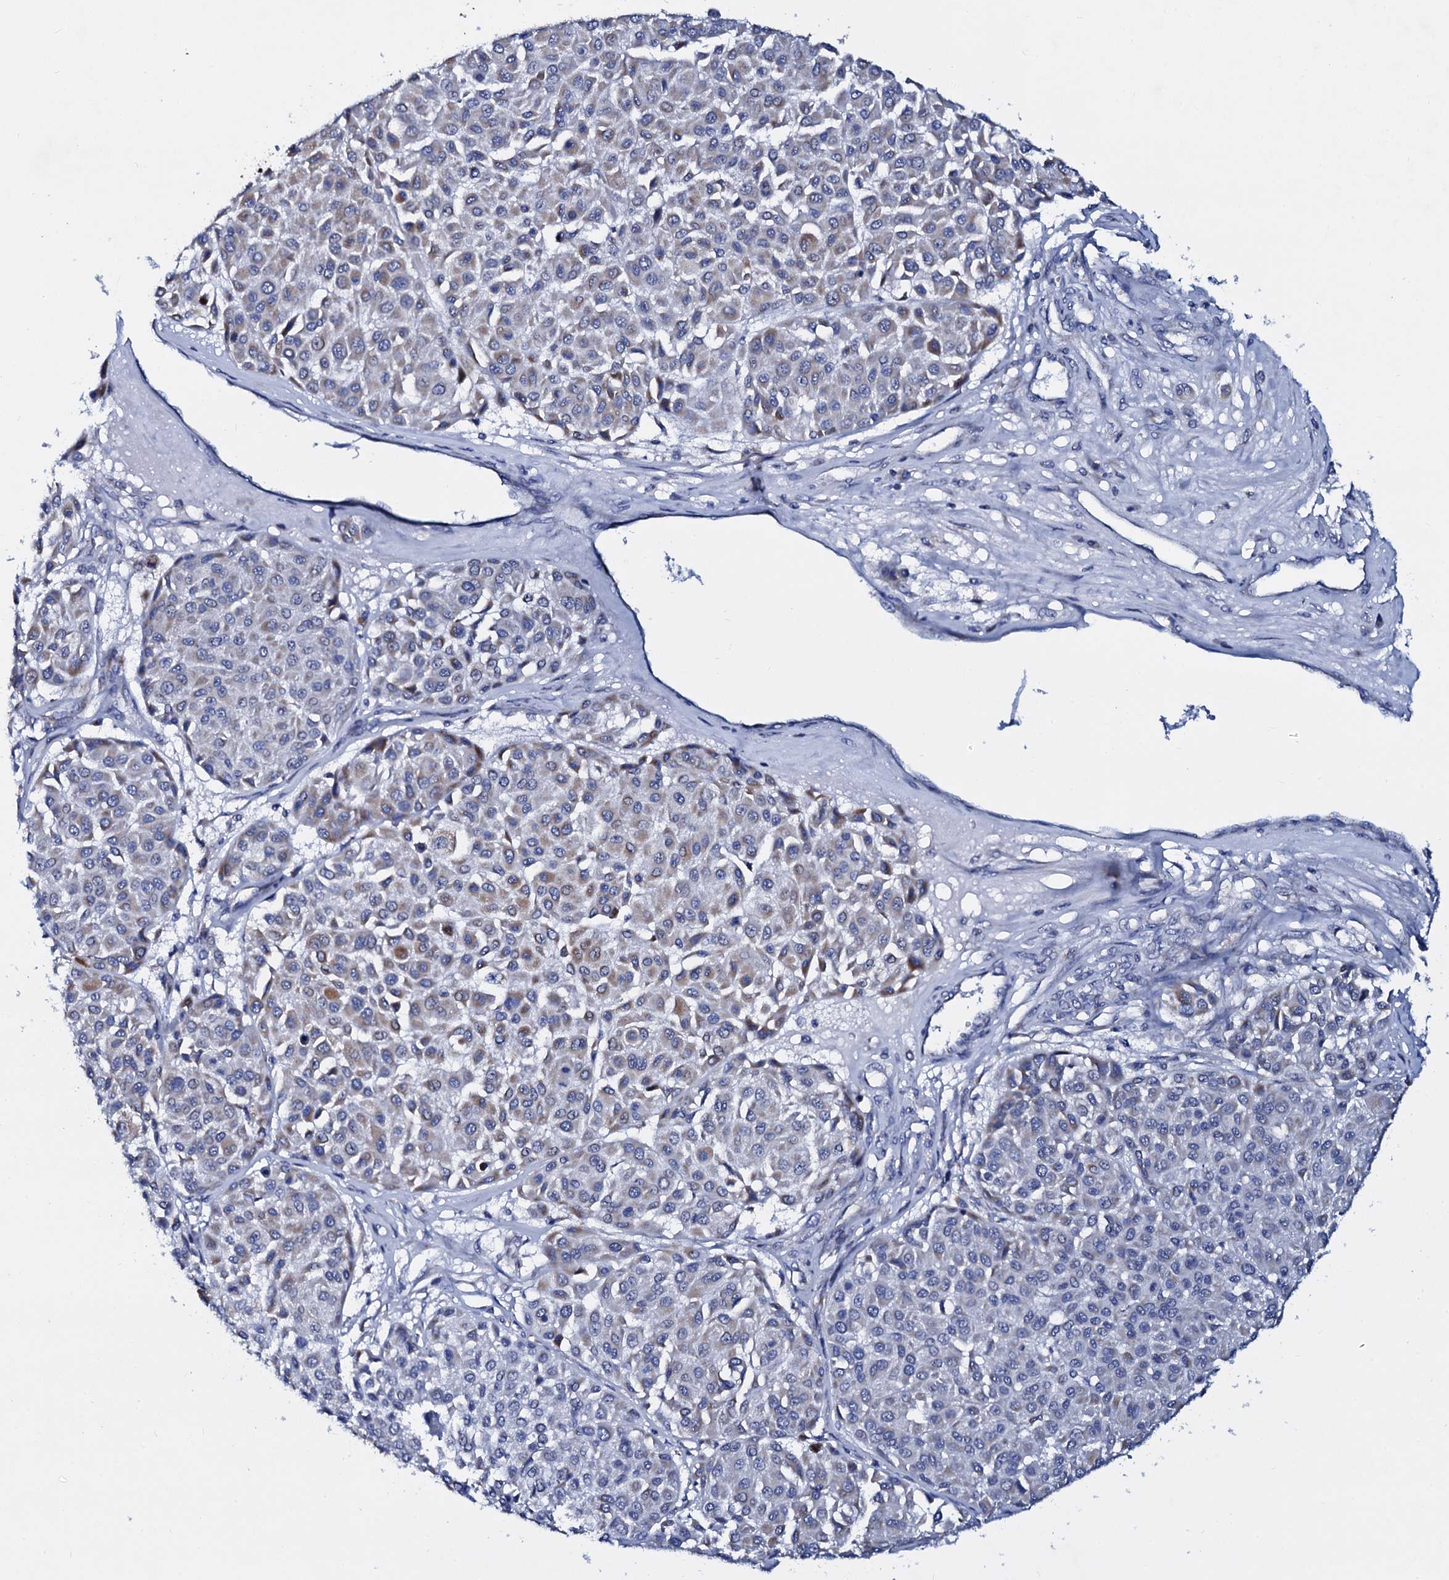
{"staining": {"intensity": "weak", "quantity": "<25%", "location": "cytoplasmic/membranous"}, "tissue": "melanoma", "cell_type": "Tumor cells", "image_type": "cancer", "snomed": [{"axis": "morphology", "description": "Malignant melanoma, Metastatic site"}, {"axis": "topography", "description": "Soft tissue"}], "caption": "DAB immunohistochemical staining of melanoma shows no significant staining in tumor cells.", "gene": "SLC37A4", "patient": {"sex": "male", "age": 41}}